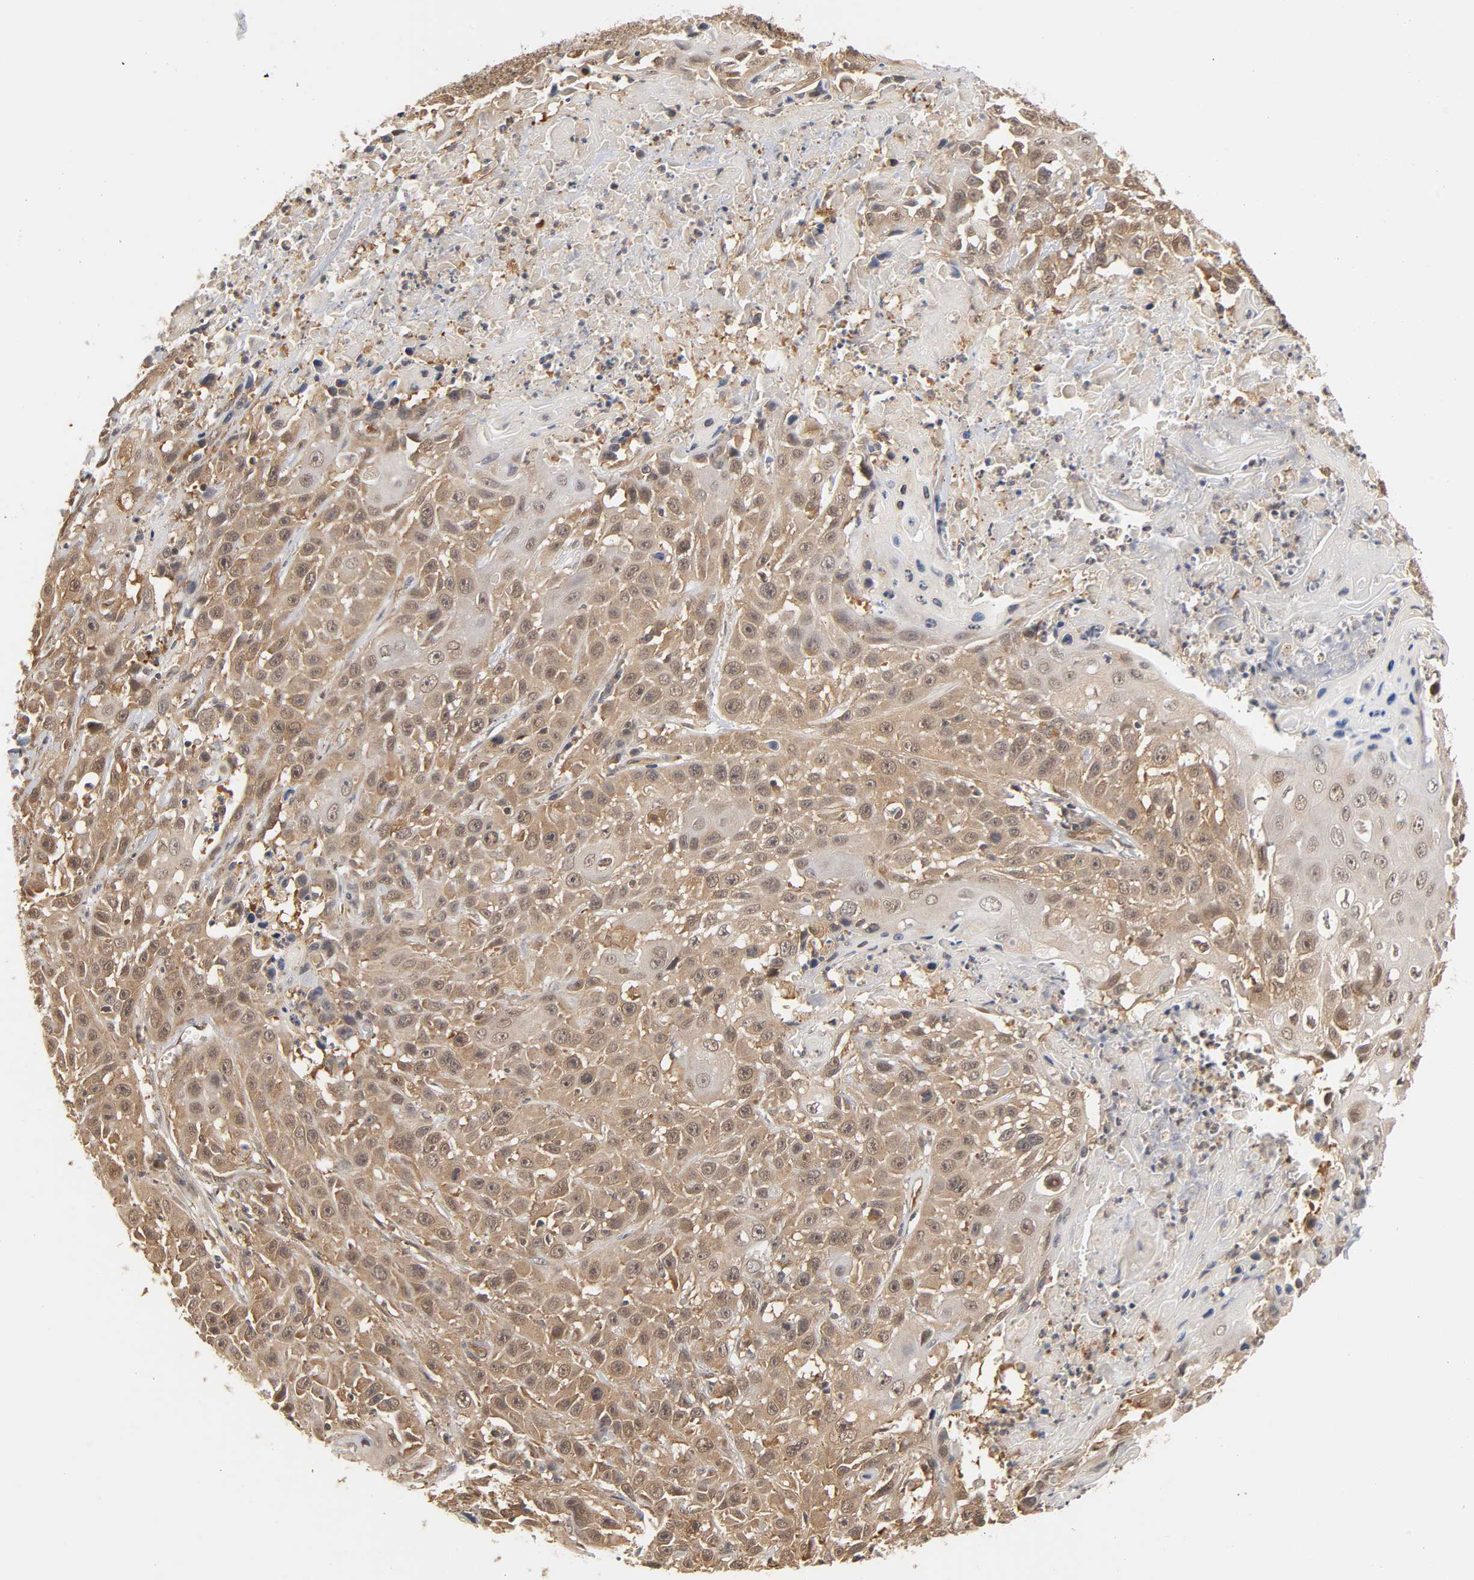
{"staining": {"intensity": "moderate", "quantity": ">75%", "location": "cytoplasmic/membranous,nuclear"}, "tissue": "cervical cancer", "cell_type": "Tumor cells", "image_type": "cancer", "snomed": [{"axis": "morphology", "description": "Squamous cell carcinoma, NOS"}, {"axis": "topography", "description": "Cervix"}], "caption": "The micrograph reveals immunohistochemical staining of cervical cancer. There is moderate cytoplasmic/membranous and nuclear expression is seen in about >75% of tumor cells. (Brightfield microscopy of DAB IHC at high magnification).", "gene": "CDC37", "patient": {"sex": "female", "age": 39}}